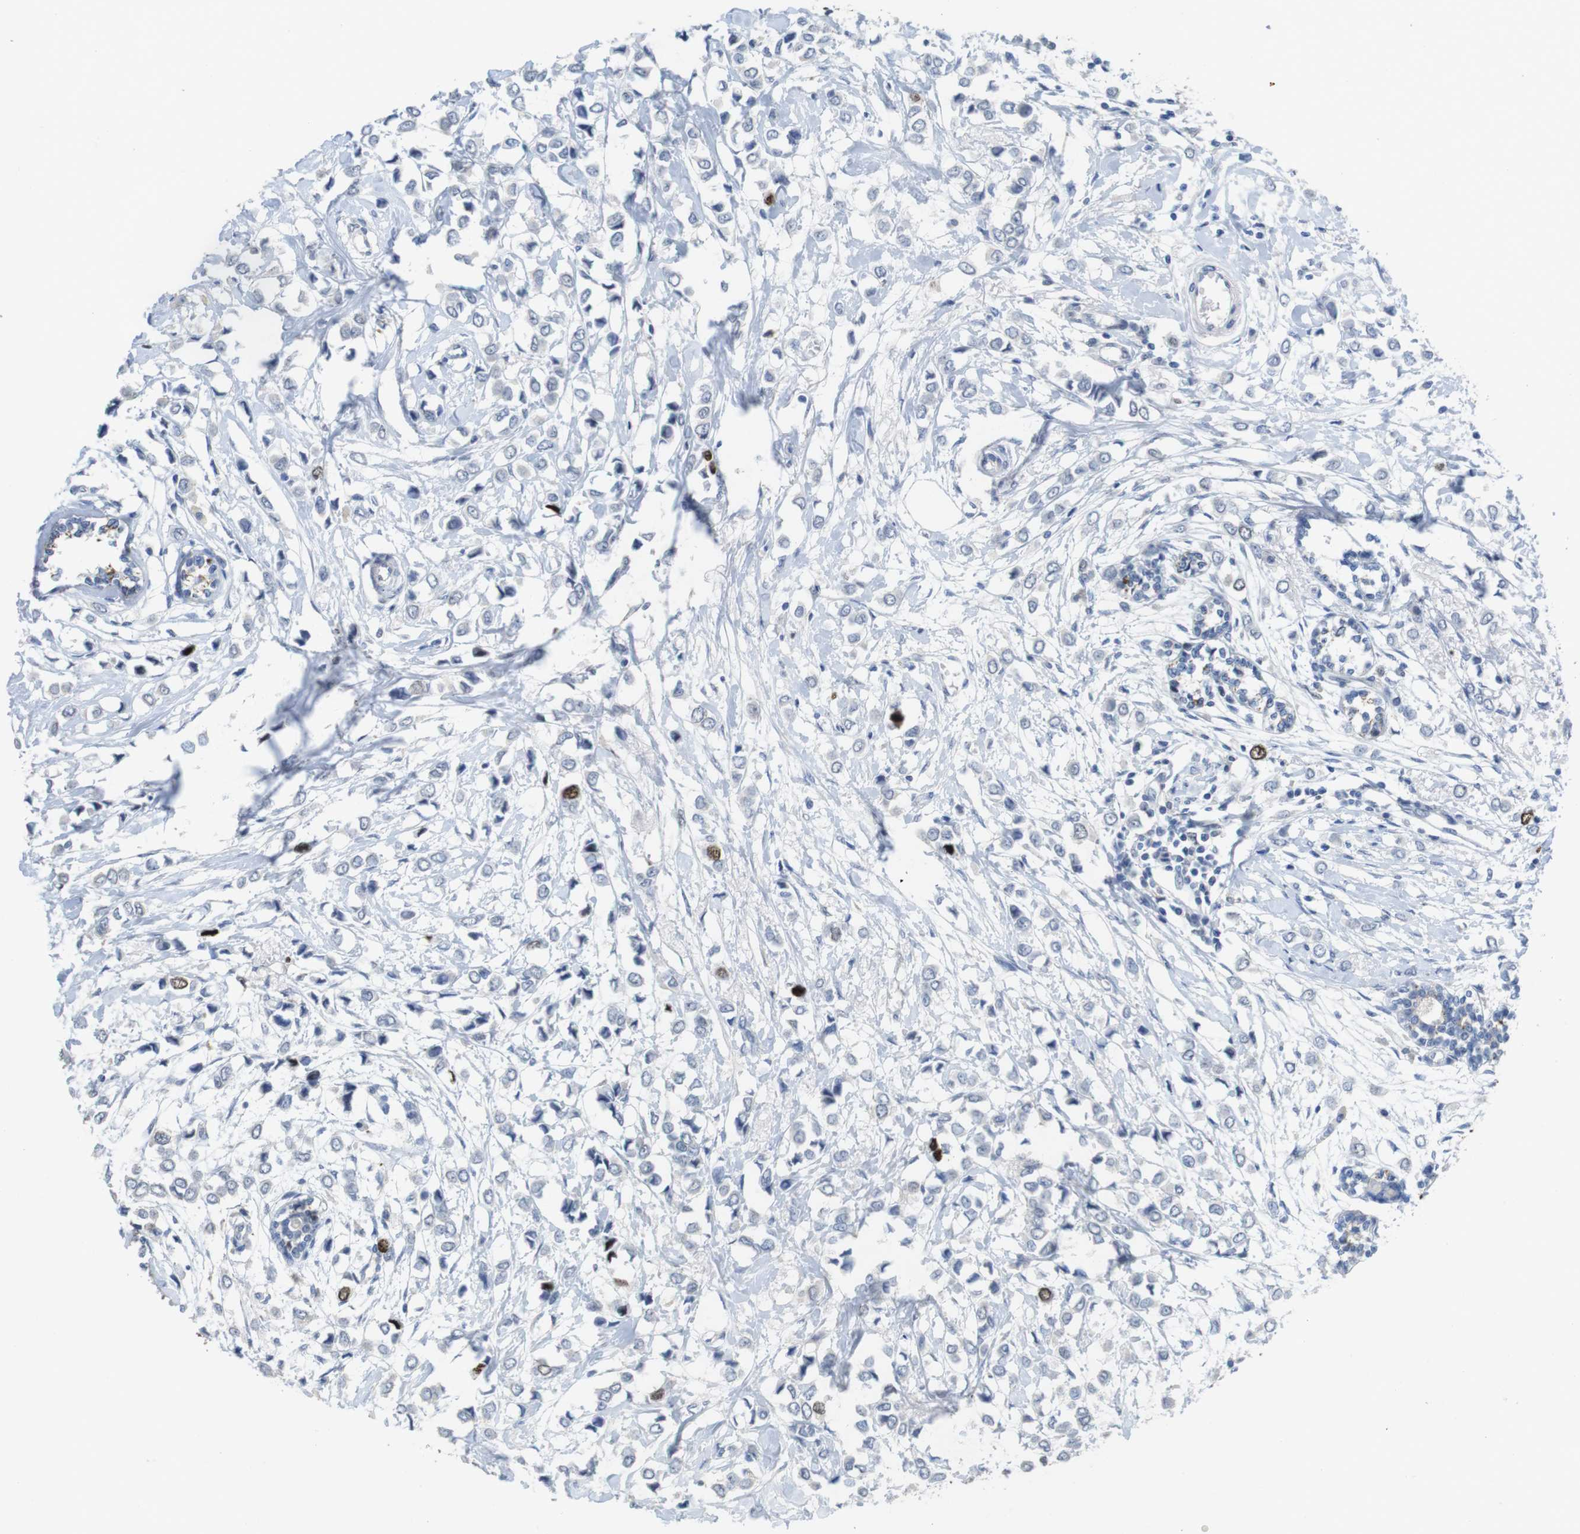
{"staining": {"intensity": "strong", "quantity": "<25%", "location": "nuclear"}, "tissue": "breast cancer", "cell_type": "Tumor cells", "image_type": "cancer", "snomed": [{"axis": "morphology", "description": "Lobular carcinoma"}, {"axis": "topography", "description": "Breast"}], "caption": "Strong nuclear protein expression is seen in approximately <25% of tumor cells in breast lobular carcinoma.", "gene": "KPNA2", "patient": {"sex": "female", "age": 51}}